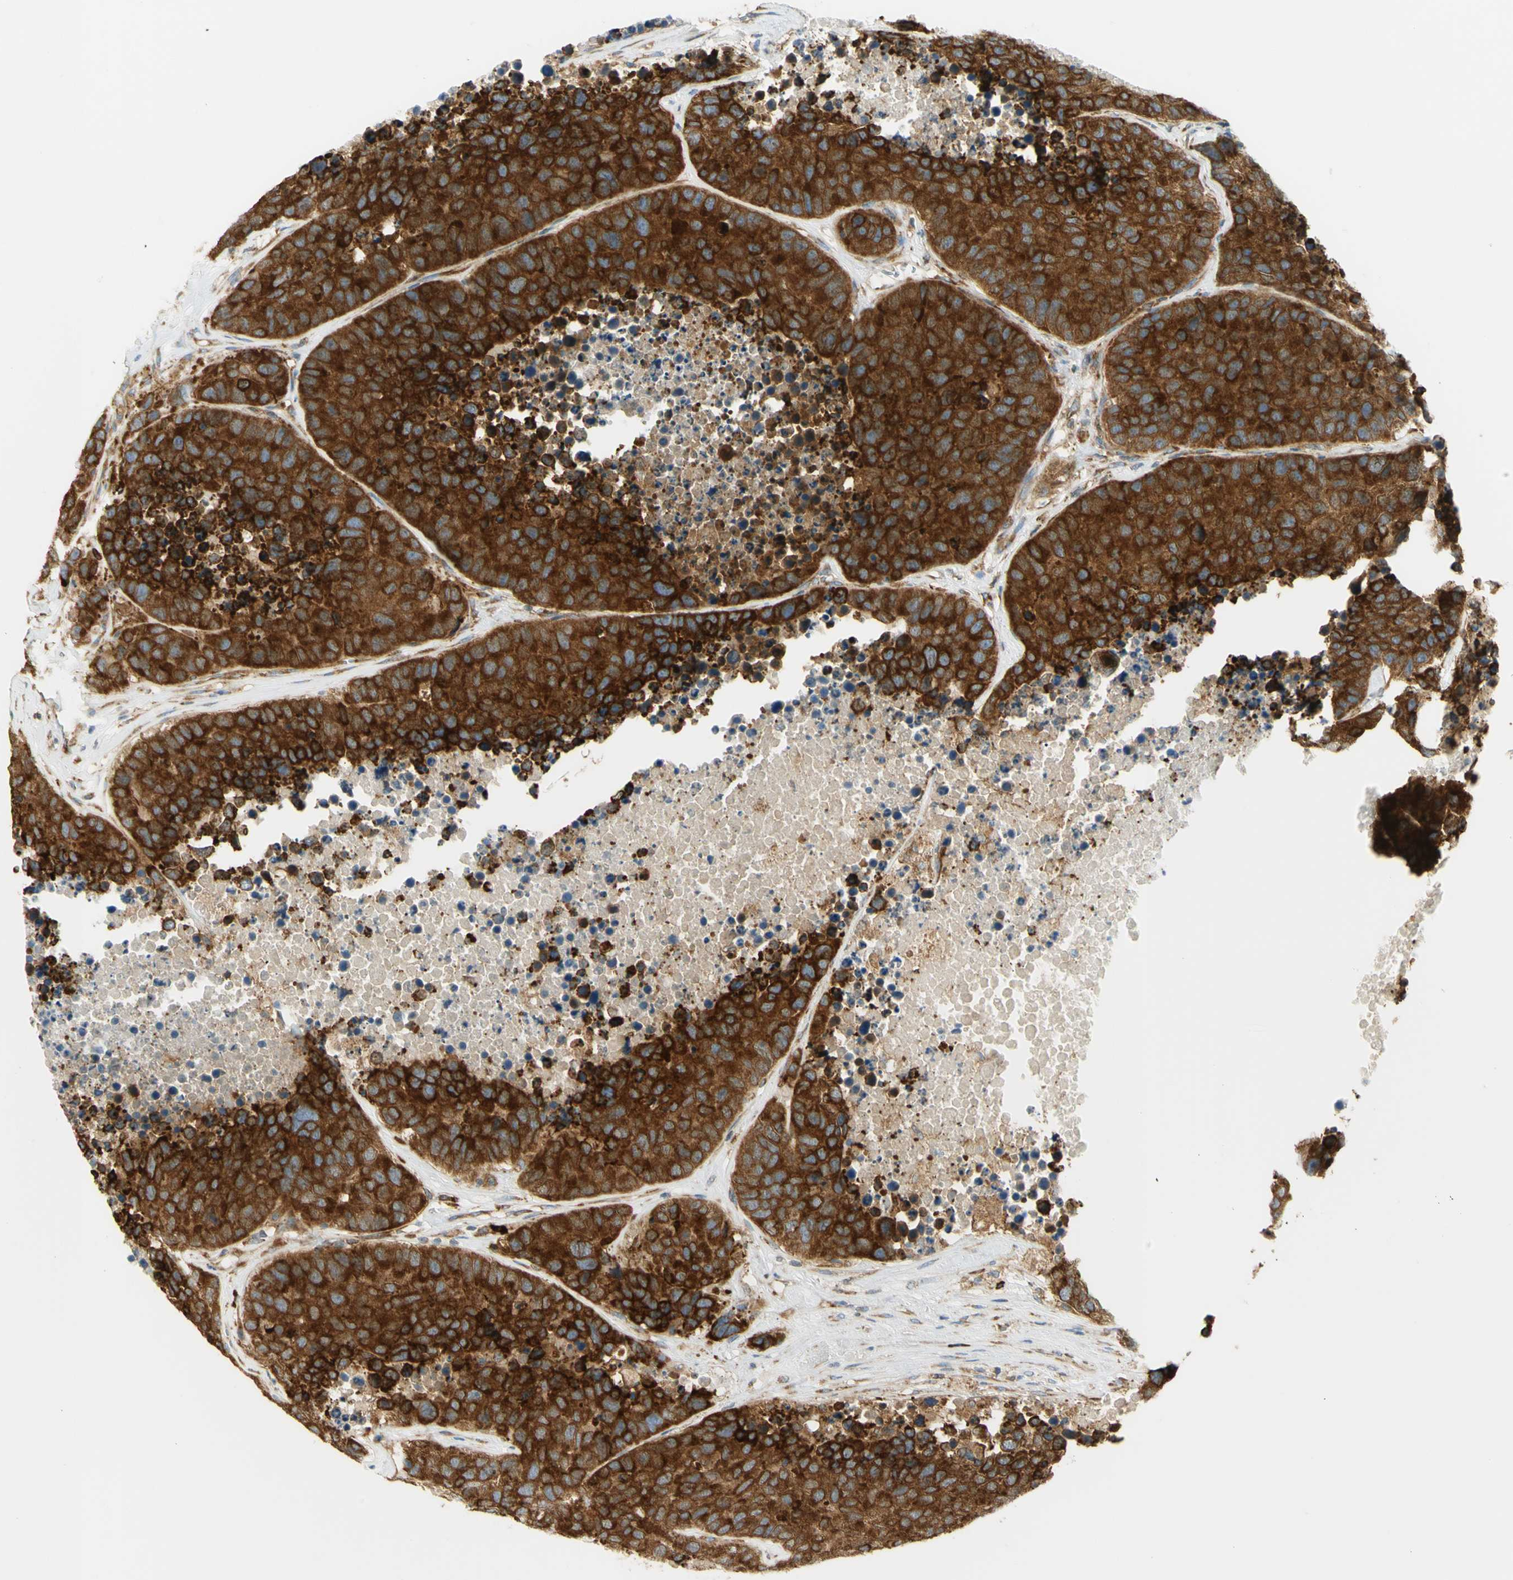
{"staining": {"intensity": "strong", "quantity": ">75%", "location": "cytoplasmic/membranous"}, "tissue": "carcinoid", "cell_type": "Tumor cells", "image_type": "cancer", "snomed": [{"axis": "morphology", "description": "Carcinoid, malignant, NOS"}, {"axis": "topography", "description": "Lung"}], "caption": "Carcinoid (malignant) stained with a brown dye shows strong cytoplasmic/membranous positive positivity in about >75% of tumor cells.", "gene": "MANF", "patient": {"sex": "male", "age": 60}}